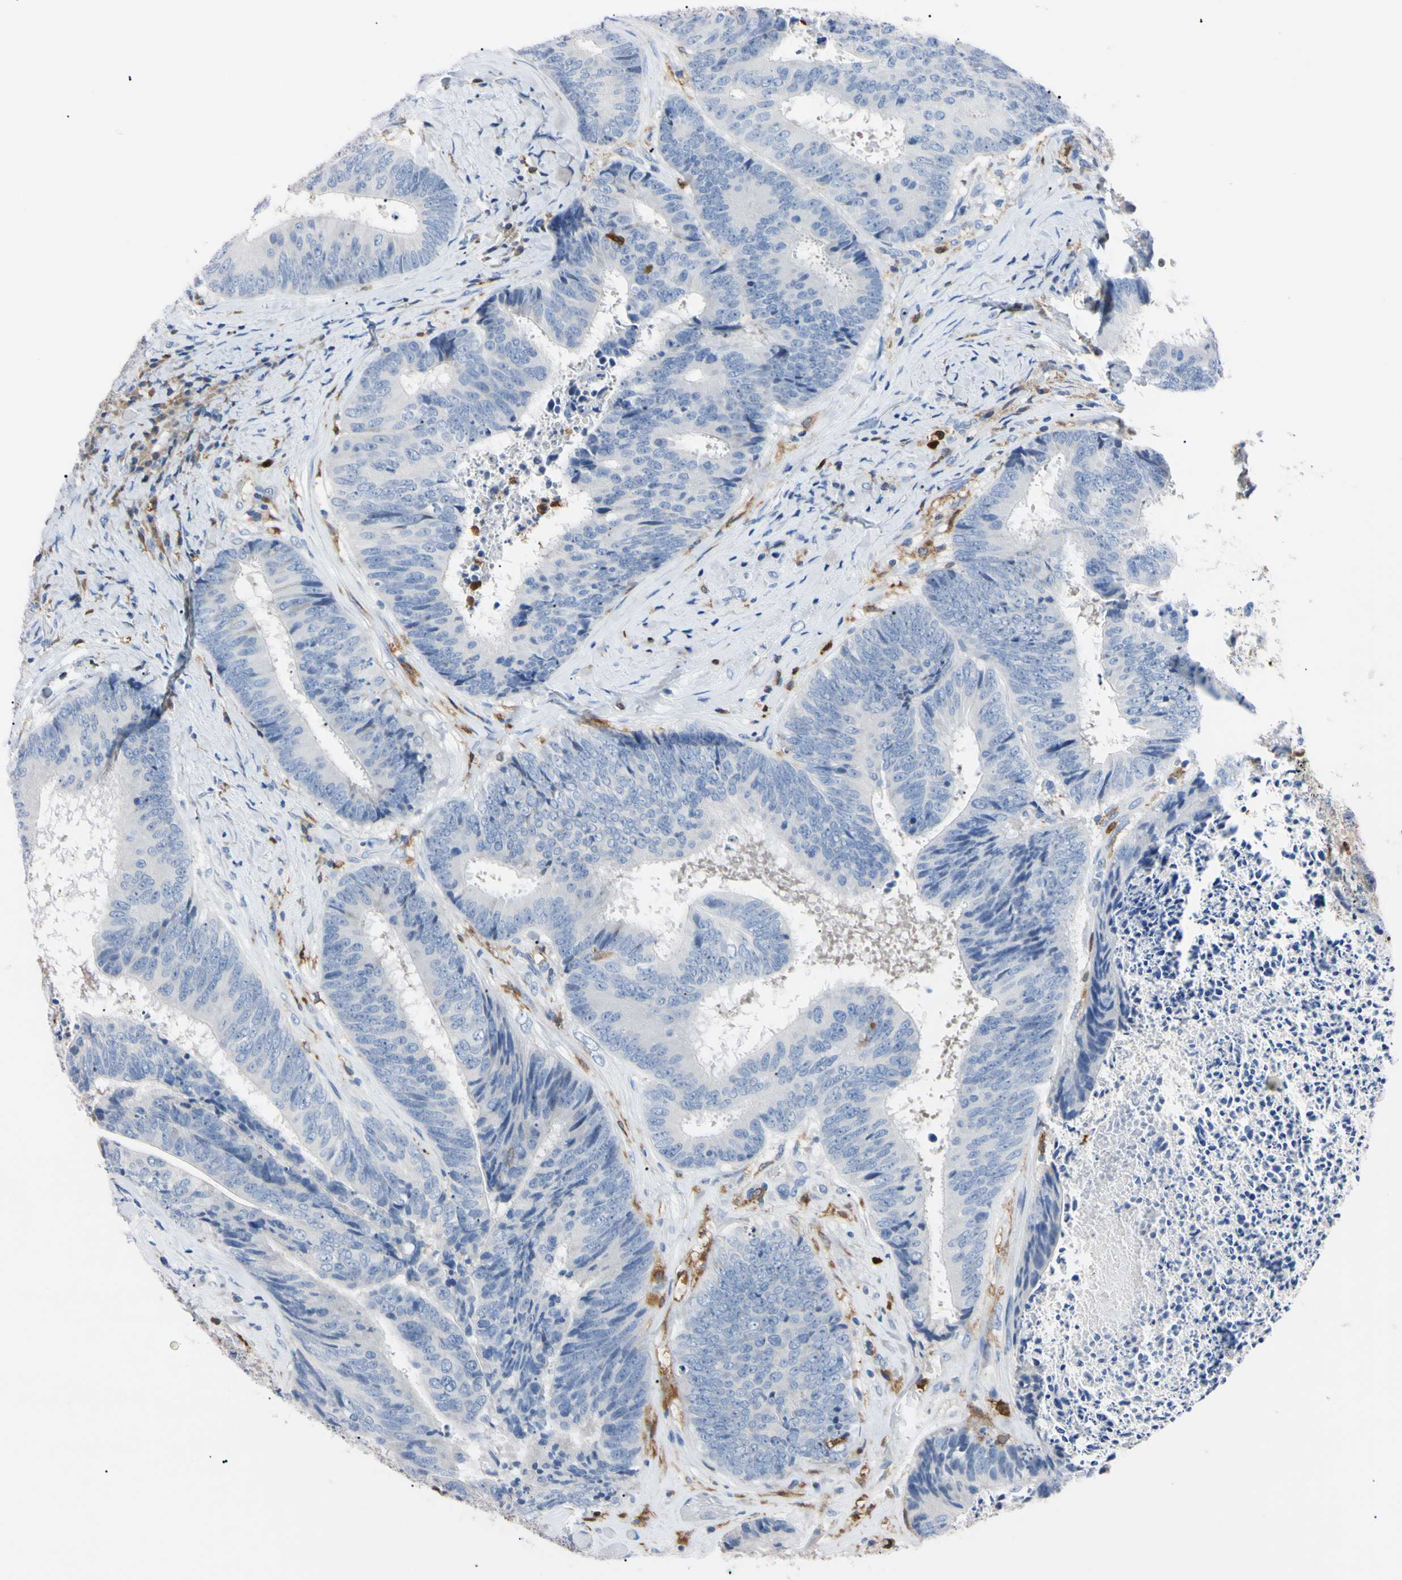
{"staining": {"intensity": "negative", "quantity": "none", "location": "none"}, "tissue": "colorectal cancer", "cell_type": "Tumor cells", "image_type": "cancer", "snomed": [{"axis": "morphology", "description": "Adenocarcinoma, NOS"}, {"axis": "topography", "description": "Rectum"}], "caption": "Immunohistochemical staining of colorectal adenocarcinoma shows no significant staining in tumor cells.", "gene": "NCF4", "patient": {"sex": "male", "age": 72}}